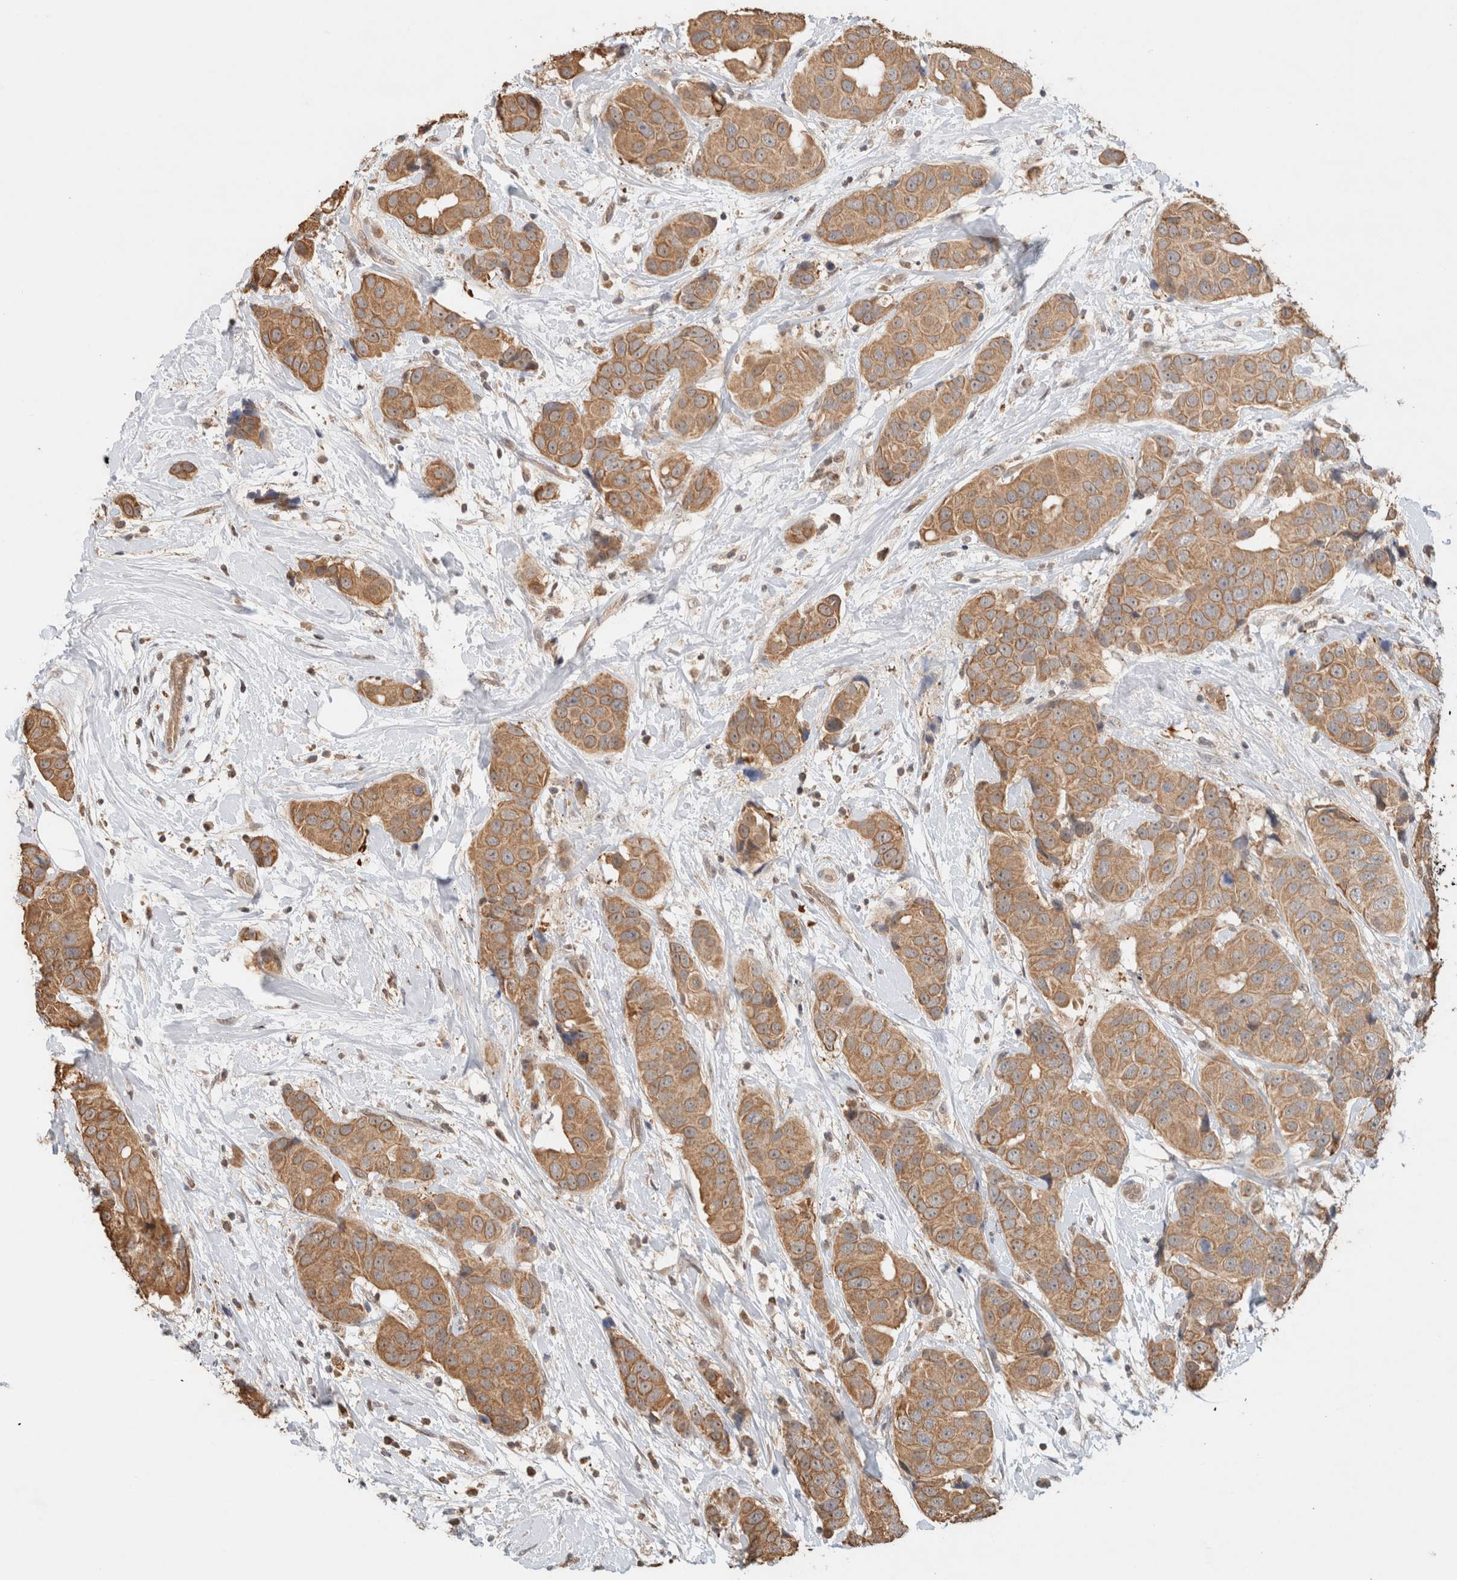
{"staining": {"intensity": "moderate", "quantity": ">75%", "location": "cytoplasmic/membranous,nuclear"}, "tissue": "breast cancer", "cell_type": "Tumor cells", "image_type": "cancer", "snomed": [{"axis": "morphology", "description": "Normal tissue, NOS"}, {"axis": "morphology", "description": "Duct carcinoma"}, {"axis": "topography", "description": "Breast"}], "caption": "Human breast cancer (infiltrating ductal carcinoma) stained for a protein (brown) displays moderate cytoplasmic/membranous and nuclear positive positivity in approximately >75% of tumor cells.", "gene": "CA13", "patient": {"sex": "female", "age": 39}}